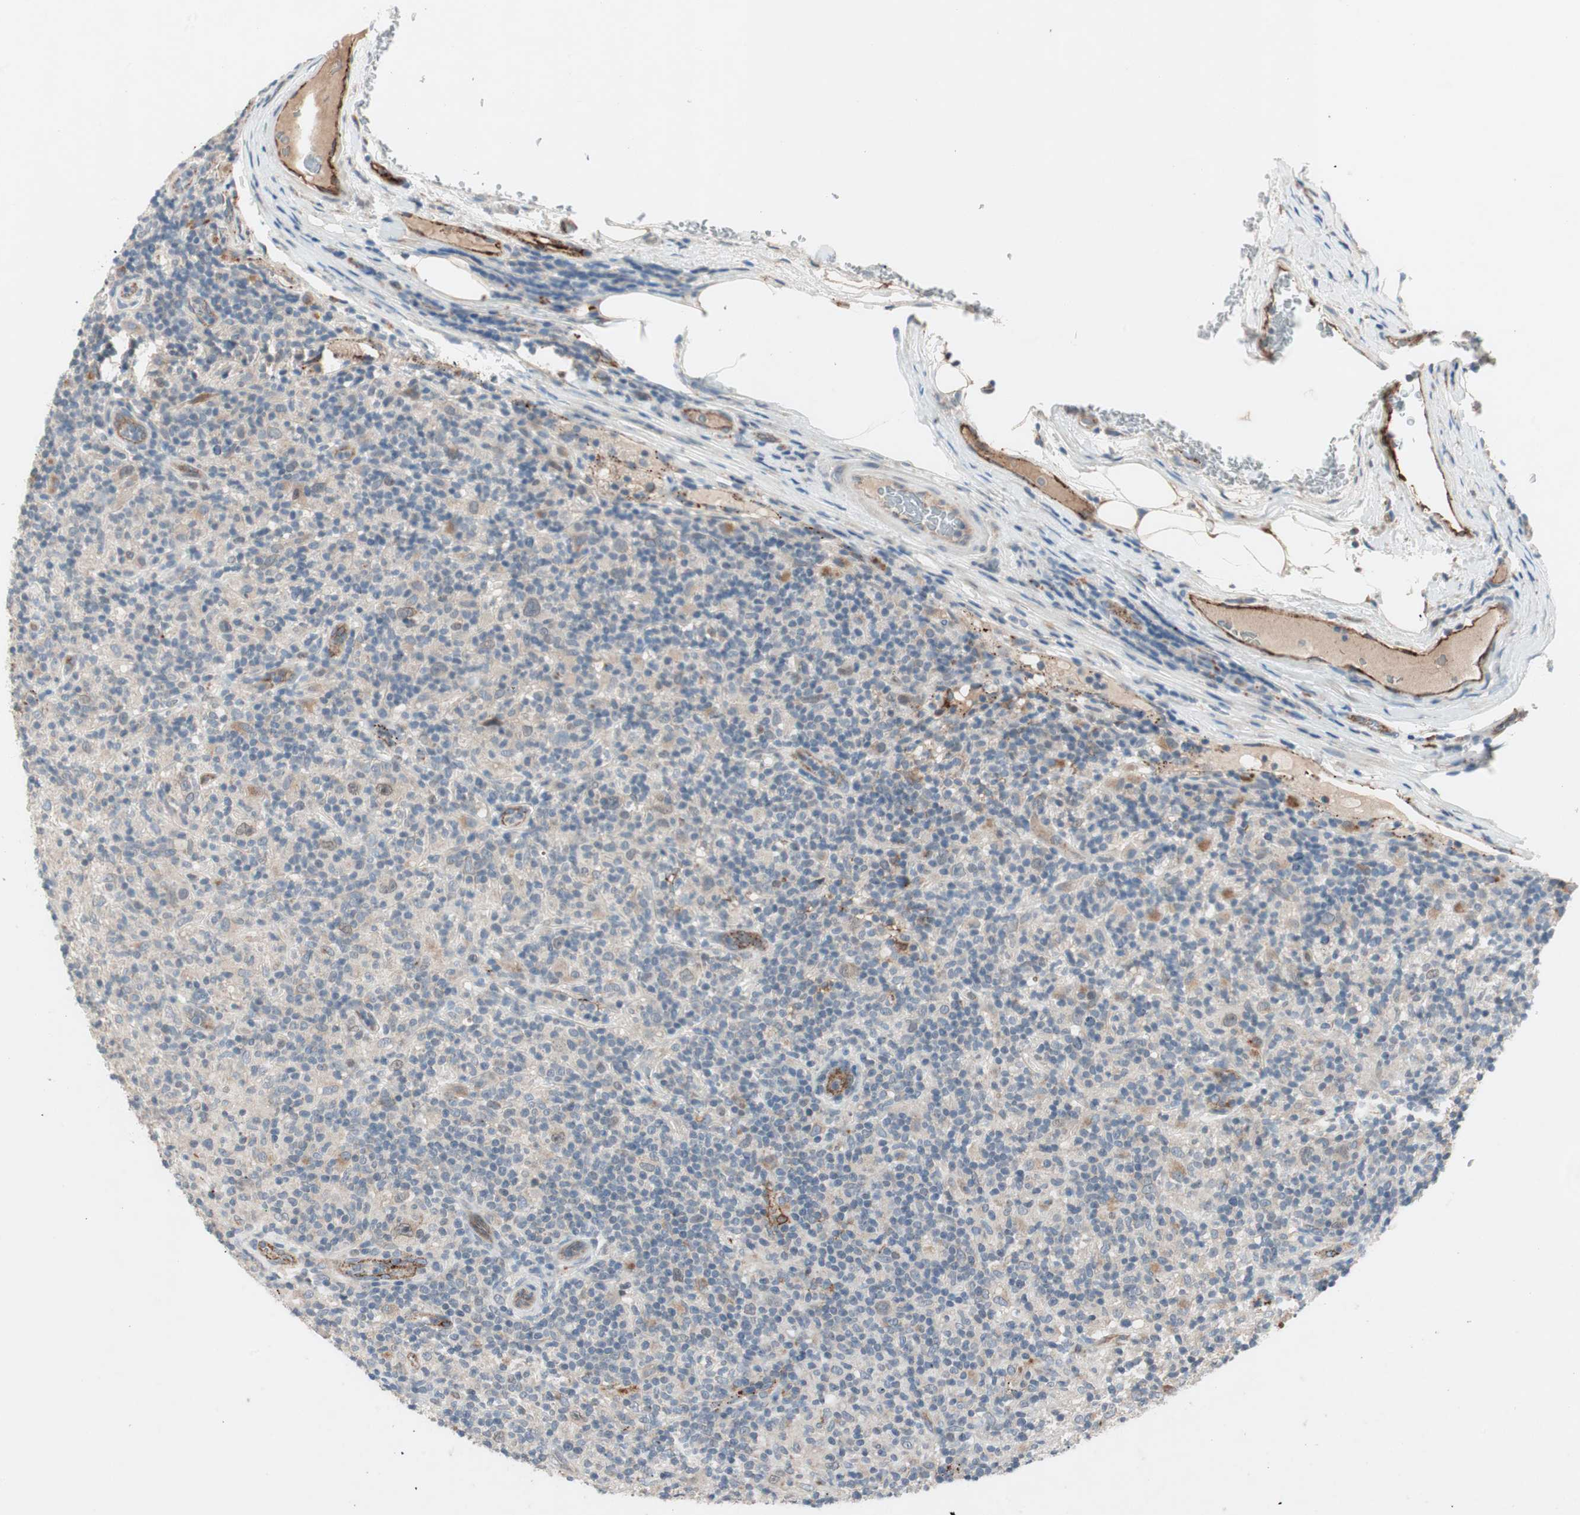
{"staining": {"intensity": "weak", "quantity": "25%-75%", "location": "cytoplasmic/membranous"}, "tissue": "lymphoma", "cell_type": "Tumor cells", "image_type": "cancer", "snomed": [{"axis": "morphology", "description": "Hodgkin's disease, NOS"}, {"axis": "topography", "description": "Lymph node"}], "caption": "Lymphoma stained with DAB immunohistochemistry displays low levels of weak cytoplasmic/membranous positivity in about 25%-75% of tumor cells.", "gene": "FGFR4", "patient": {"sex": "male", "age": 70}}